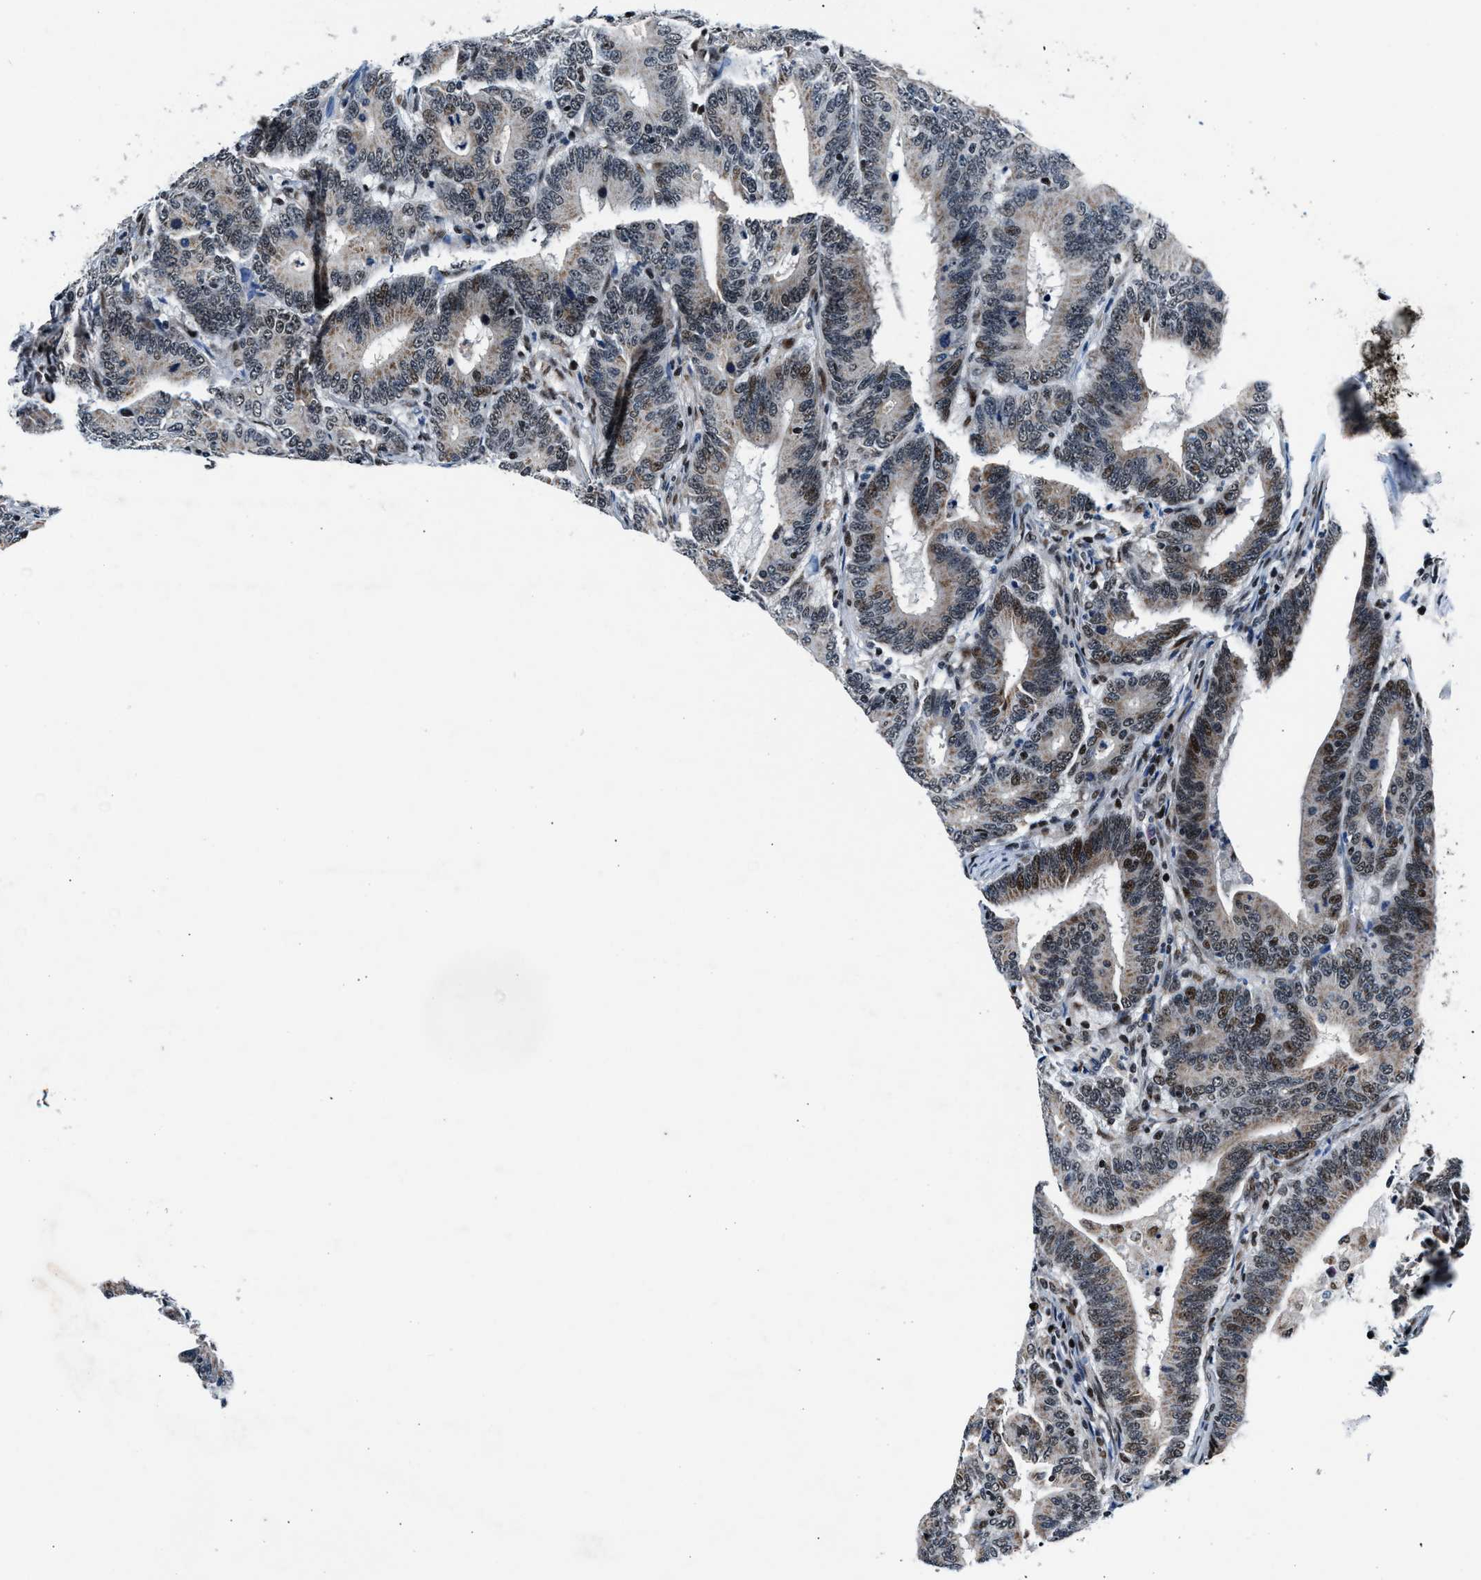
{"staining": {"intensity": "strong", "quantity": "<25%", "location": "nuclear"}, "tissue": "colorectal cancer", "cell_type": "Tumor cells", "image_type": "cancer", "snomed": [{"axis": "morphology", "description": "Adenocarcinoma, NOS"}, {"axis": "topography", "description": "Colon"}], "caption": "DAB immunohistochemical staining of human colorectal cancer (adenocarcinoma) demonstrates strong nuclear protein expression in approximately <25% of tumor cells.", "gene": "PRRC2B", "patient": {"sex": "female", "age": 66}}